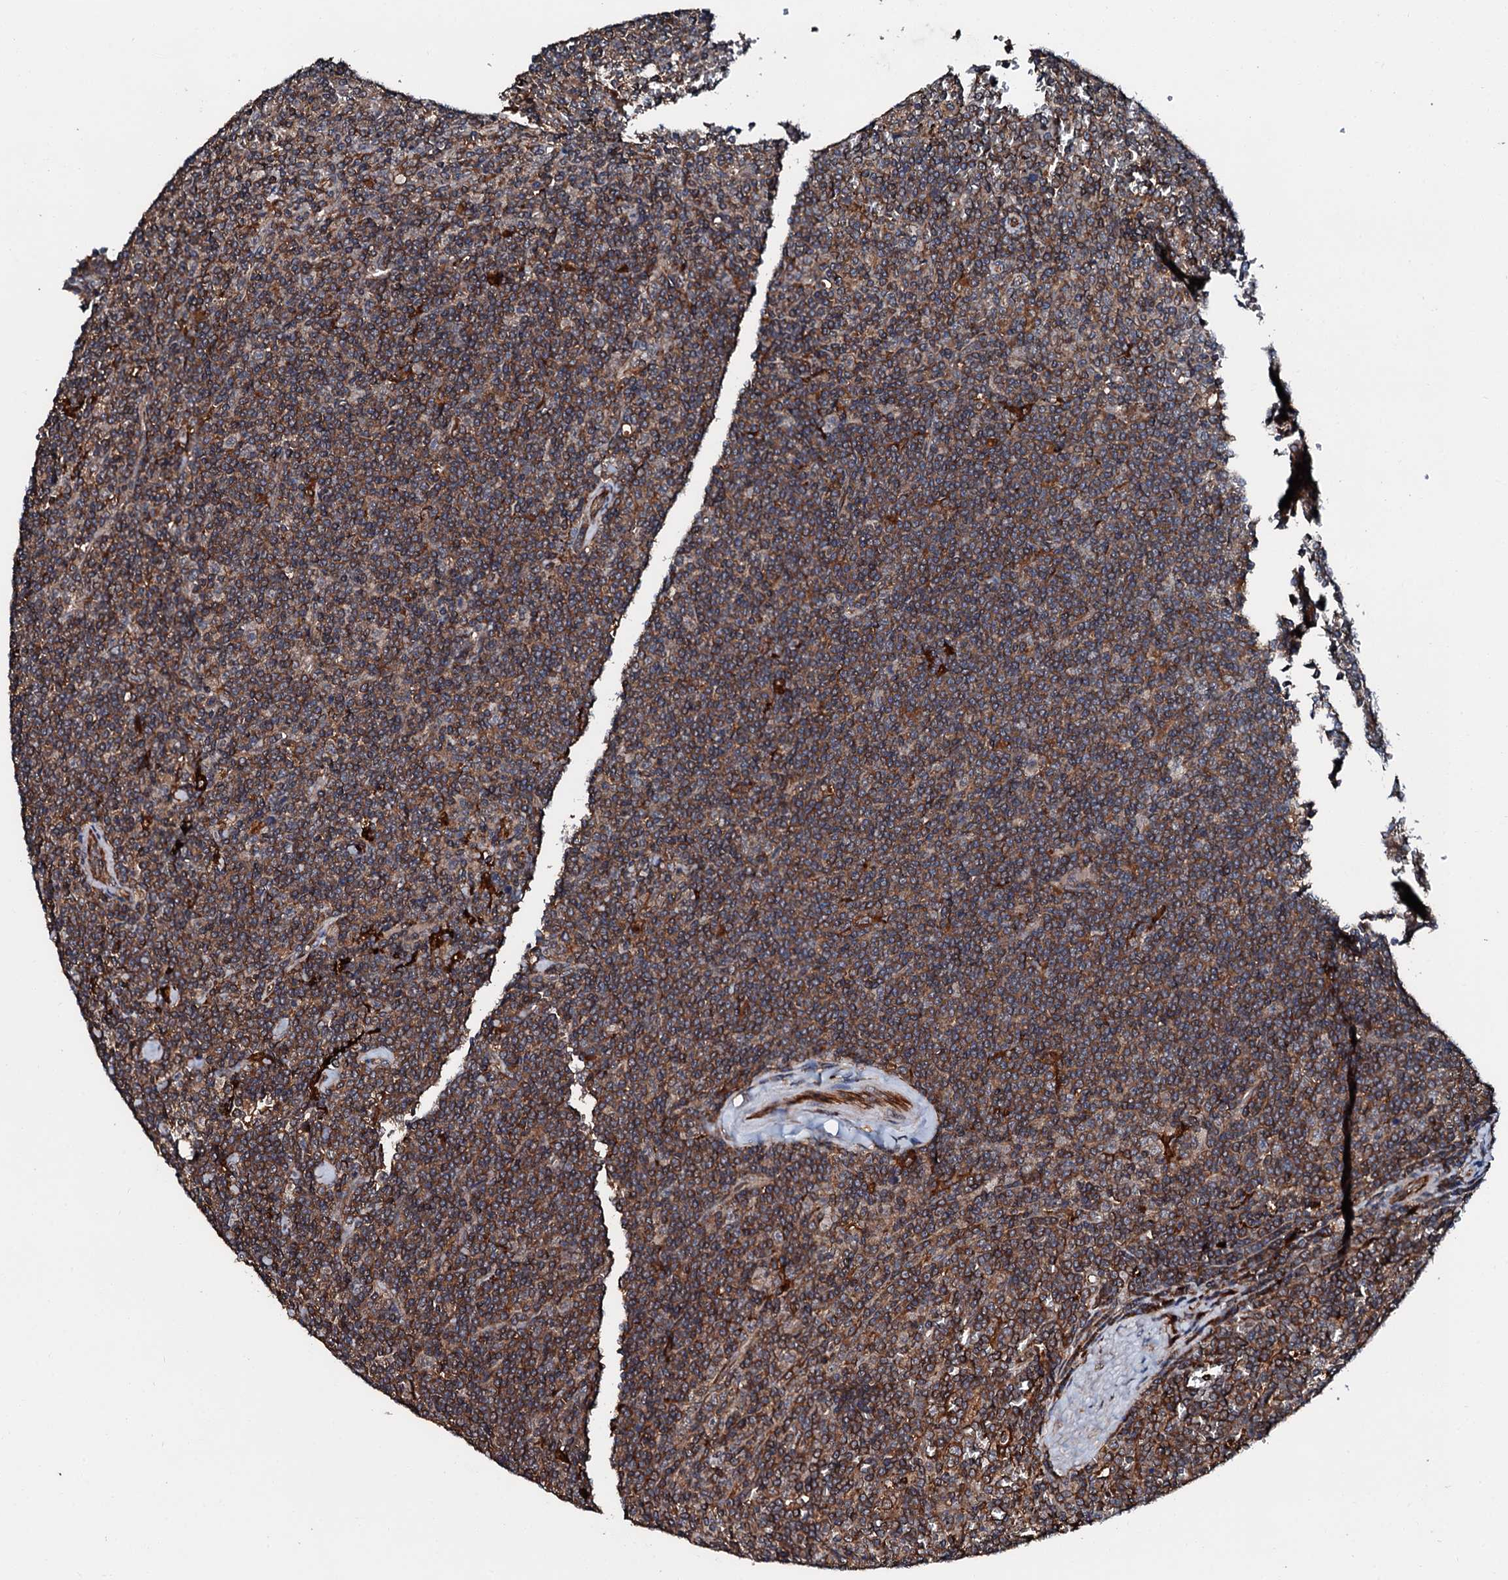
{"staining": {"intensity": "moderate", "quantity": ">75%", "location": "cytoplasmic/membranous"}, "tissue": "lymphoma", "cell_type": "Tumor cells", "image_type": "cancer", "snomed": [{"axis": "morphology", "description": "Malignant lymphoma, non-Hodgkin's type, Low grade"}, {"axis": "topography", "description": "Spleen"}], "caption": "This is an image of immunohistochemistry (IHC) staining of malignant lymphoma, non-Hodgkin's type (low-grade), which shows moderate expression in the cytoplasmic/membranous of tumor cells.", "gene": "FGD4", "patient": {"sex": "female", "age": 19}}